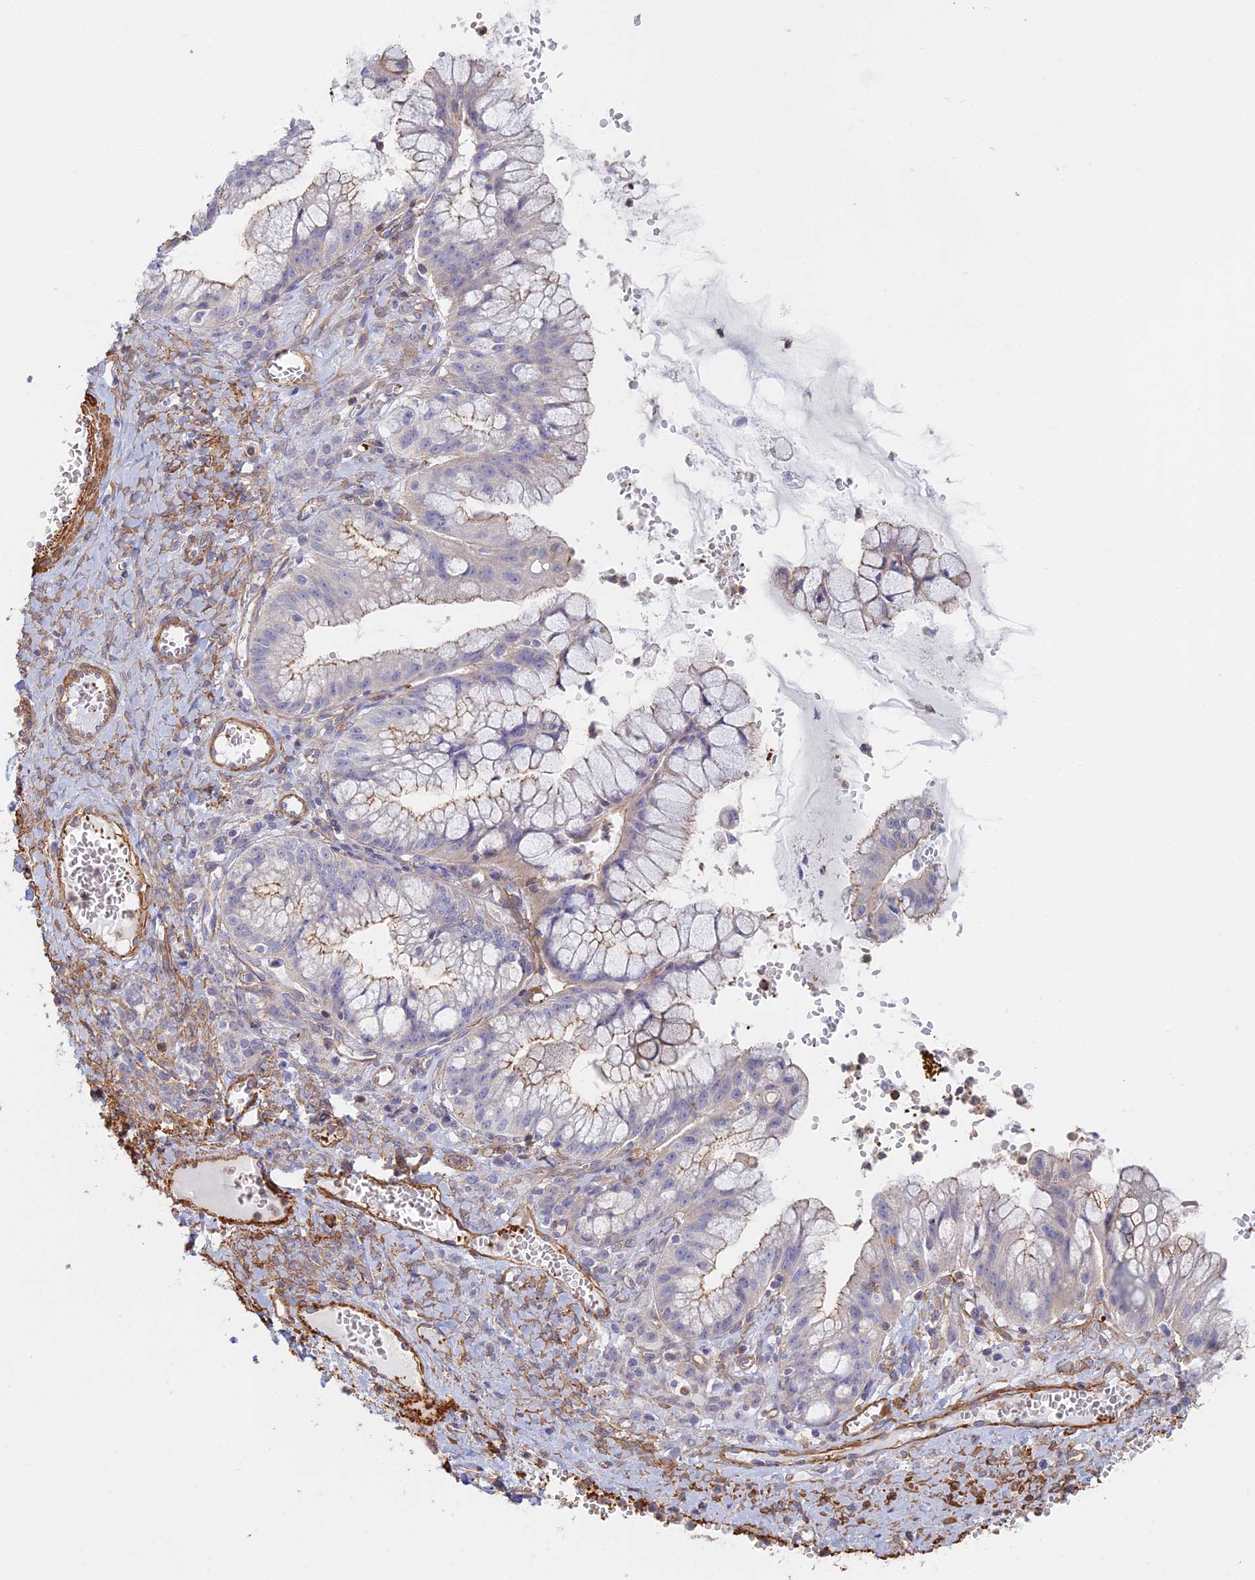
{"staining": {"intensity": "moderate", "quantity": "<25%", "location": "cytoplasmic/membranous"}, "tissue": "ovarian cancer", "cell_type": "Tumor cells", "image_type": "cancer", "snomed": [{"axis": "morphology", "description": "Cystadenocarcinoma, mucinous, NOS"}, {"axis": "topography", "description": "Ovary"}], "caption": "Immunohistochemistry histopathology image of ovarian cancer stained for a protein (brown), which demonstrates low levels of moderate cytoplasmic/membranous staining in approximately <25% of tumor cells.", "gene": "PAK4", "patient": {"sex": "female", "age": 70}}